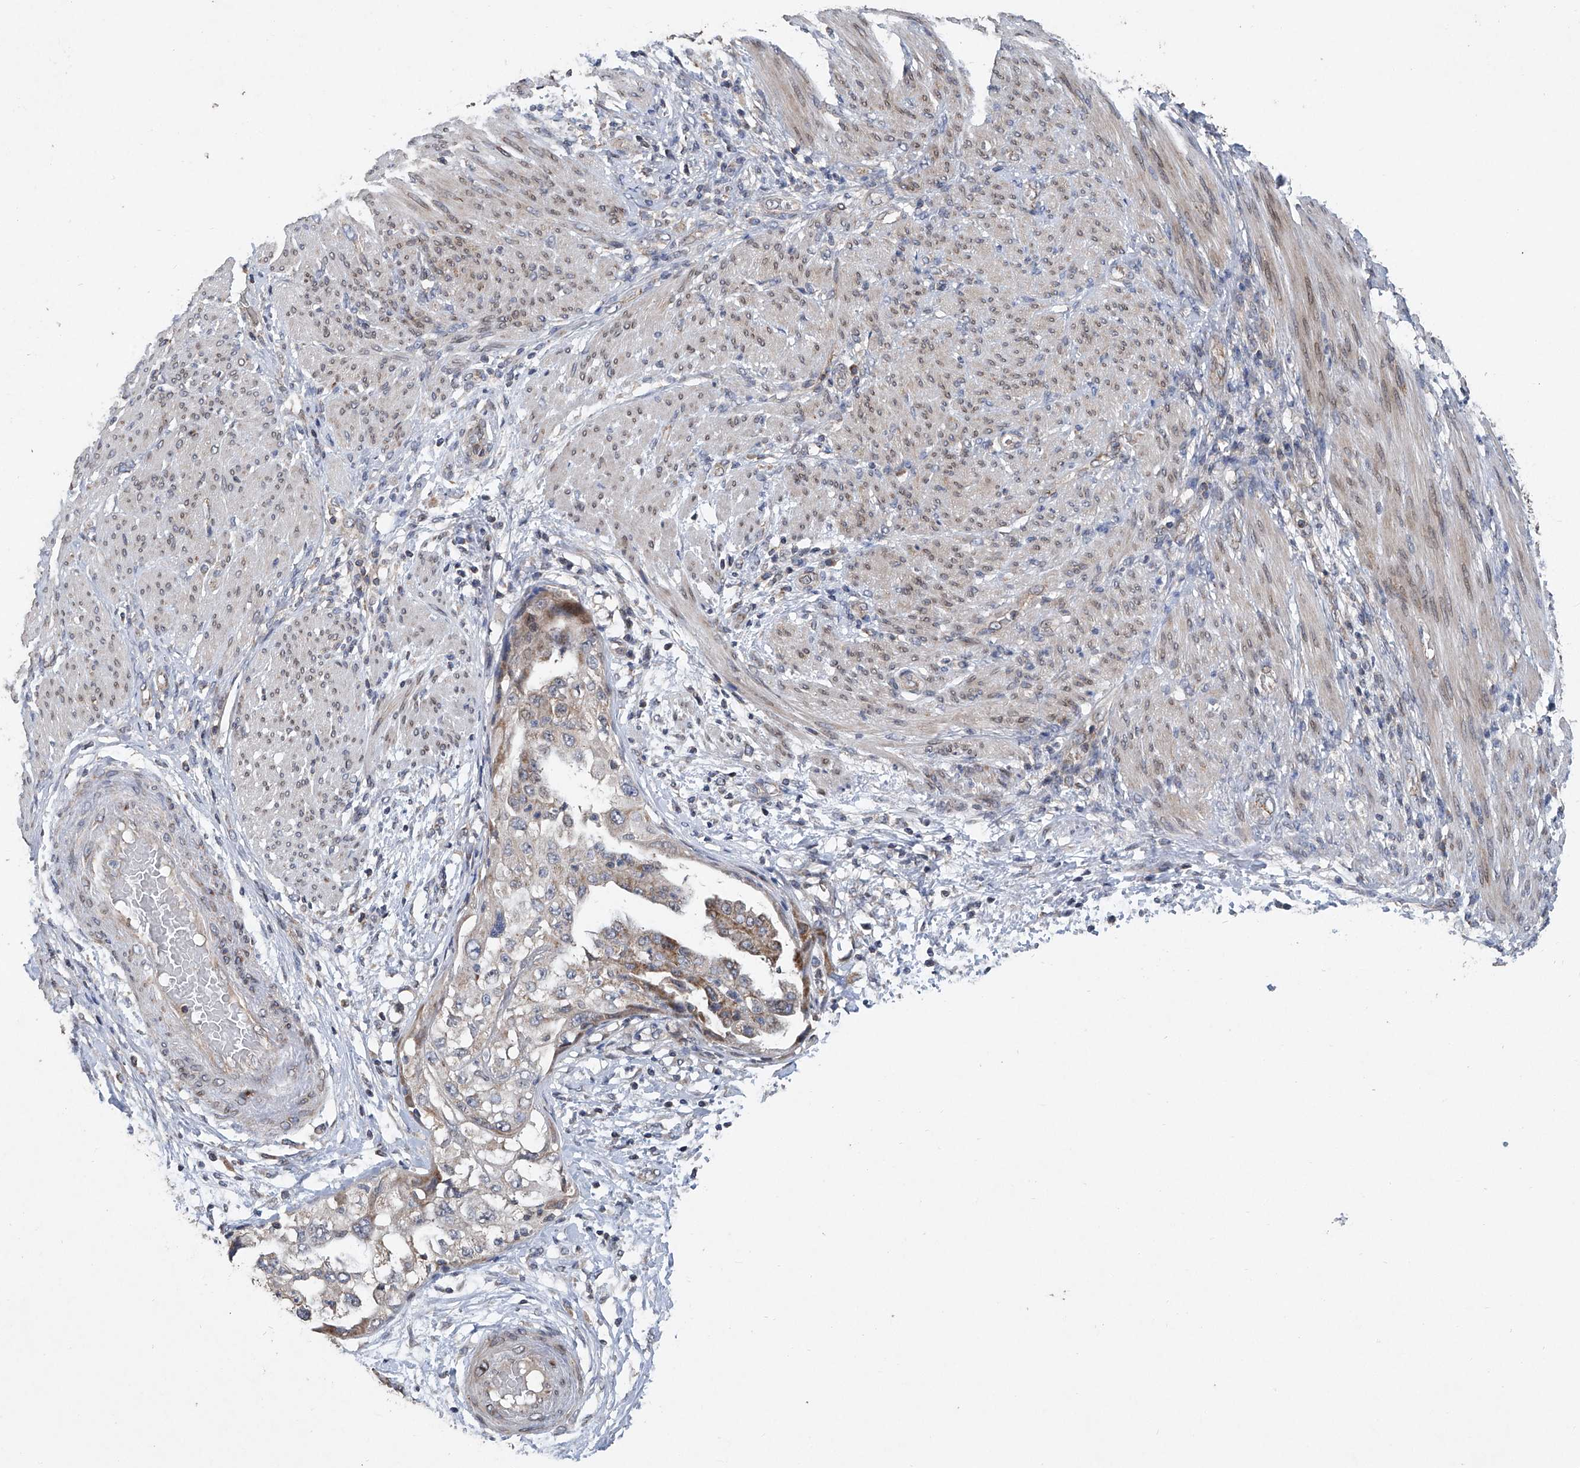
{"staining": {"intensity": "weak", "quantity": "<25%", "location": "cytoplasmic/membranous"}, "tissue": "endometrial cancer", "cell_type": "Tumor cells", "image_type": "cancer", "snomed": [{"axis": "morphology", "description": "Adenocarcinoma, NOS"}, {"axis": "topography", "description": "Endometrium"}], "caption": "High magnification brightfield microscopy of endometrial cancer (adenocarcinoma) stained with DAB (brown) and counterstained with hematoxylin (blue): tumor cells show no significant expression.", "gene": "BCKDHB", "patient": {"sex": "female", "age": 85}}